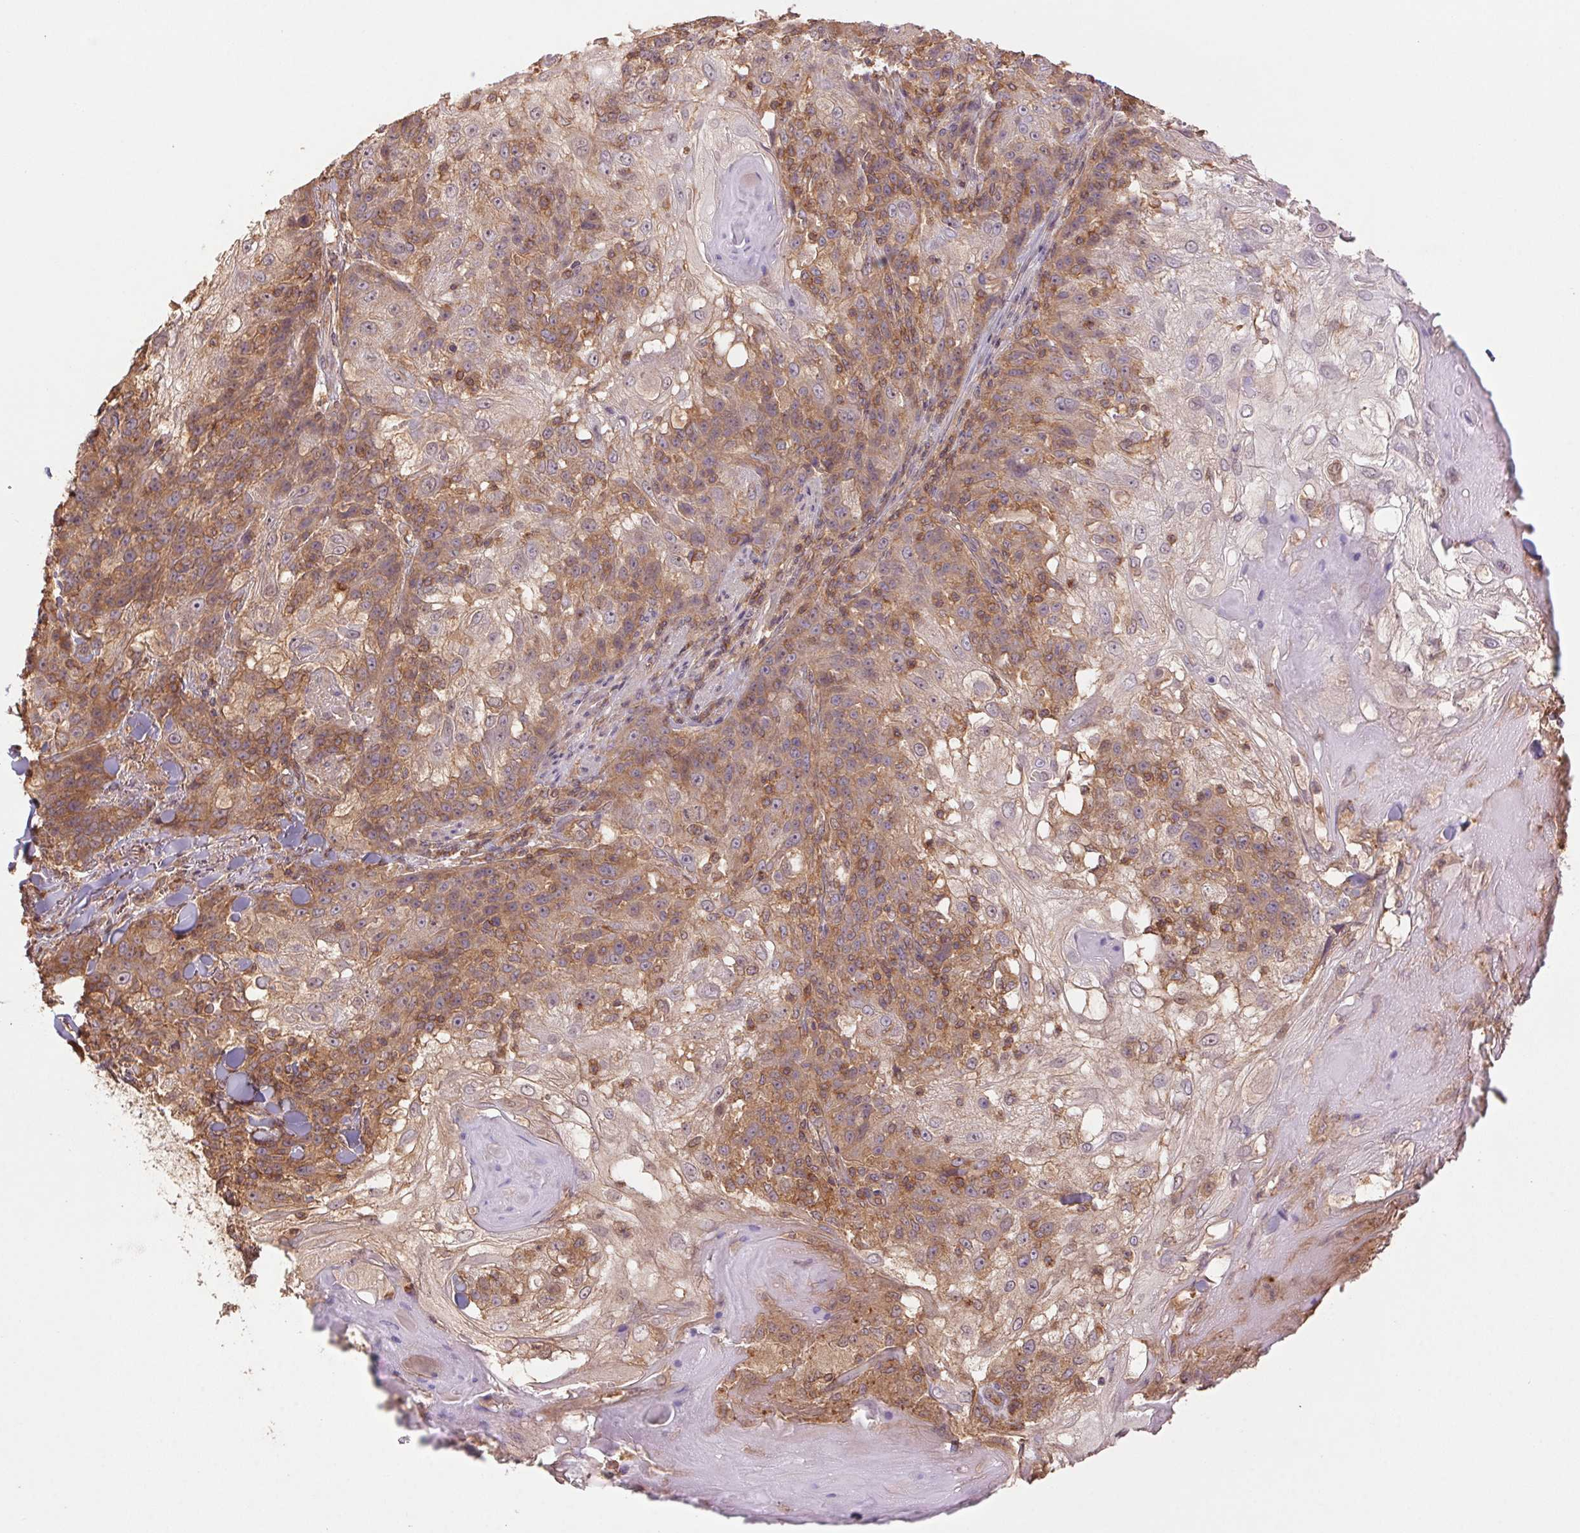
{"staining": {"intensity": "moderate", "quantity": "25%-75%", "location": "cytoplasmic/membranous"}, "tissue": "skin cancer", "cell_type": "Tumor cells", "image_type": "cancer", "snomed": [{"axis": "morphology", "description": "Normal tissue, NOS"}, {"axis": "morphology", "description": "Squamous cell carcinoma, NOS"}, {"axis": "topography", "description": "Skin"}], "caption": "A brown stain shows moderate cytoplasmic/membranous positivity of a protein in human skin cancer tumor cells.", "gene": "TUBA3D", "patient": {"sex": "female", "age": 83}}